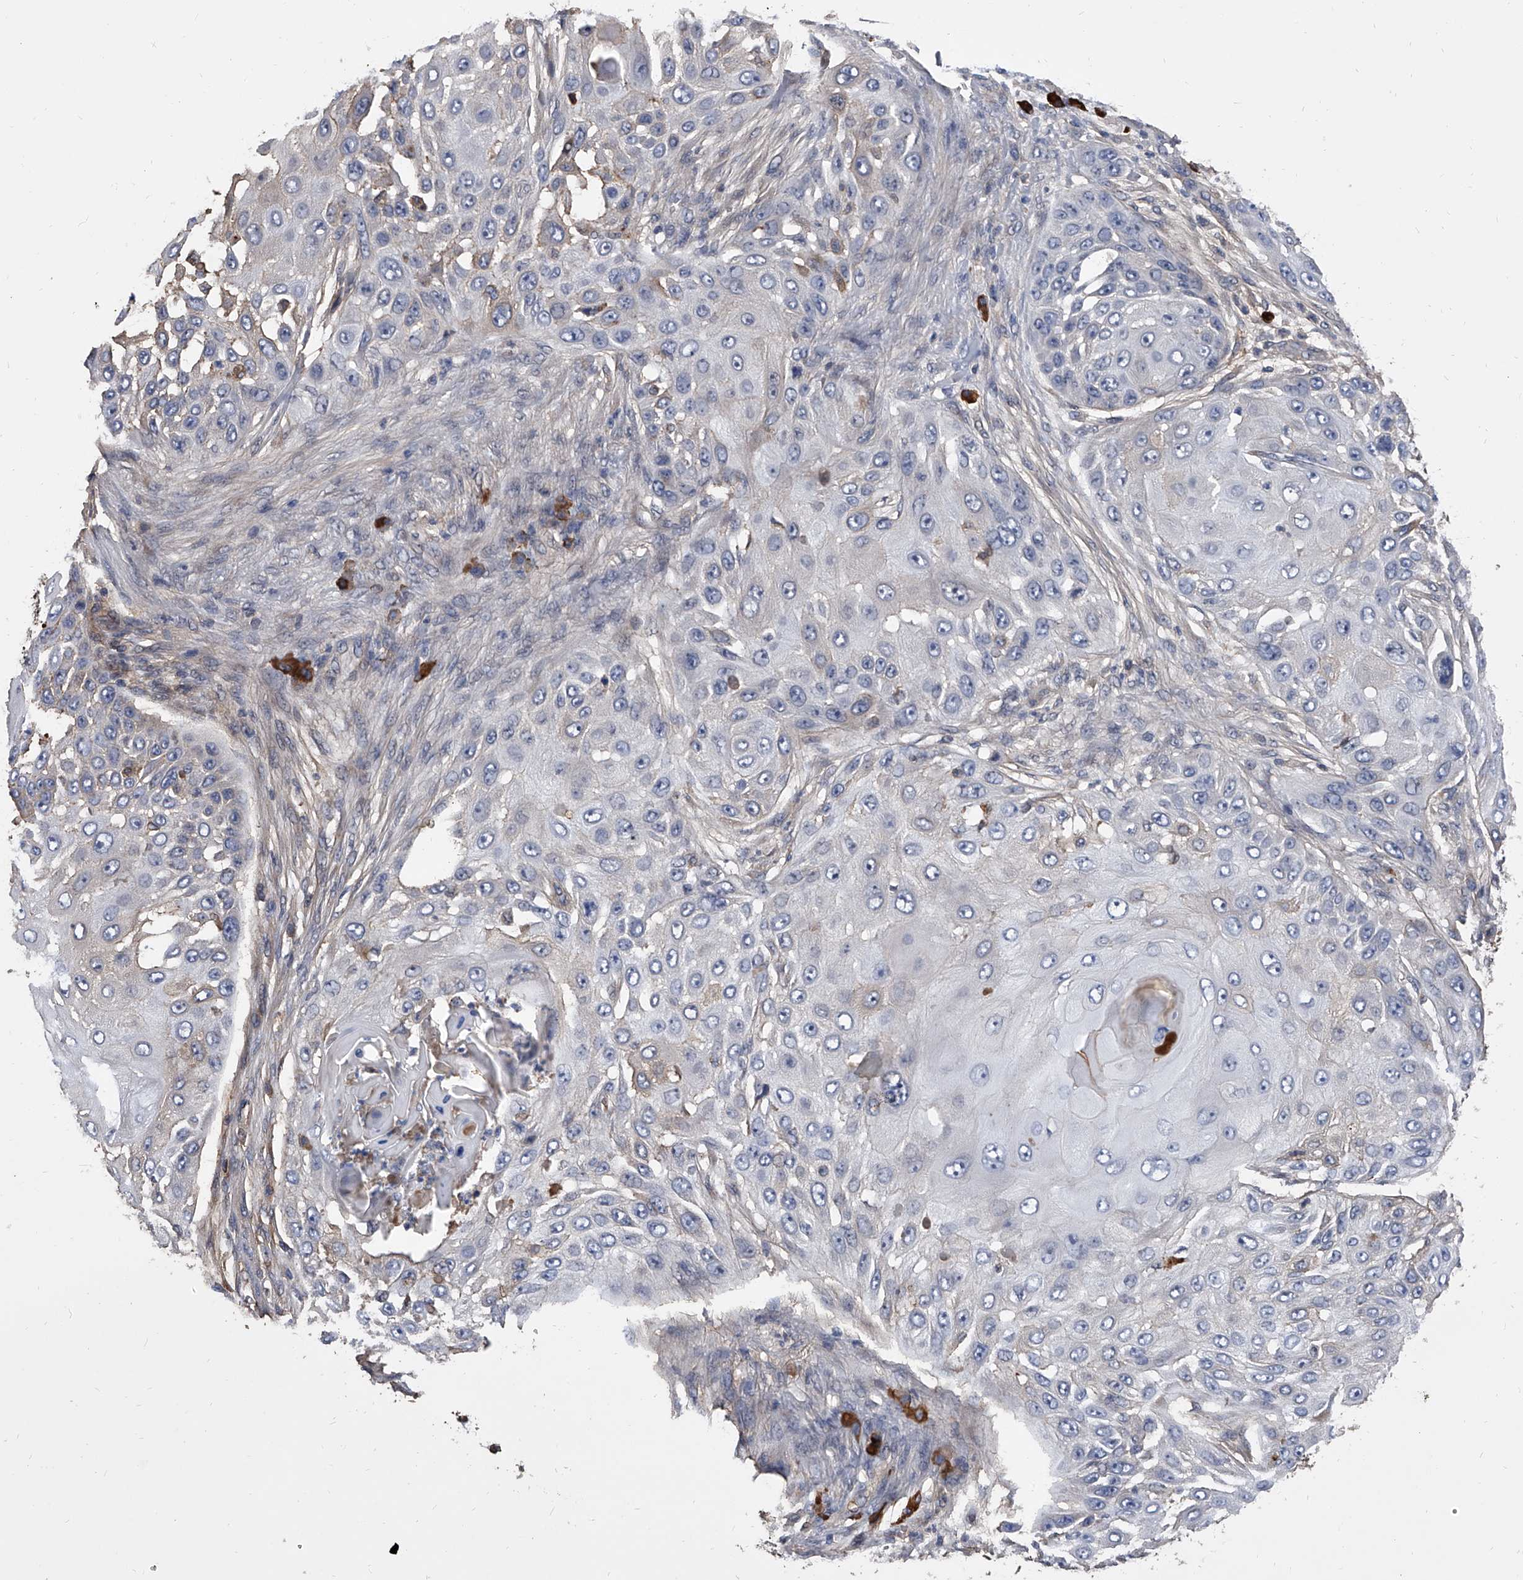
{"staining": {"intensity": "negative", "quantity": "none", "location": "none"}, "tissue": "skin cancer", "cell_type": "Tumor cells", "image_type": "cancer", "snomed": [{"axis": "morphology", "description": "Squamous cell carcinoma, NOS"}, {"axis": "topography", "description": "Skin"}], "caption": "Squamous cell carcinoma (skin) was stained to show a protein in brown. There is no significant staining in tumor cells.", "gene": "ZNF25", "patient": {"sex": "female", "age": 44}}